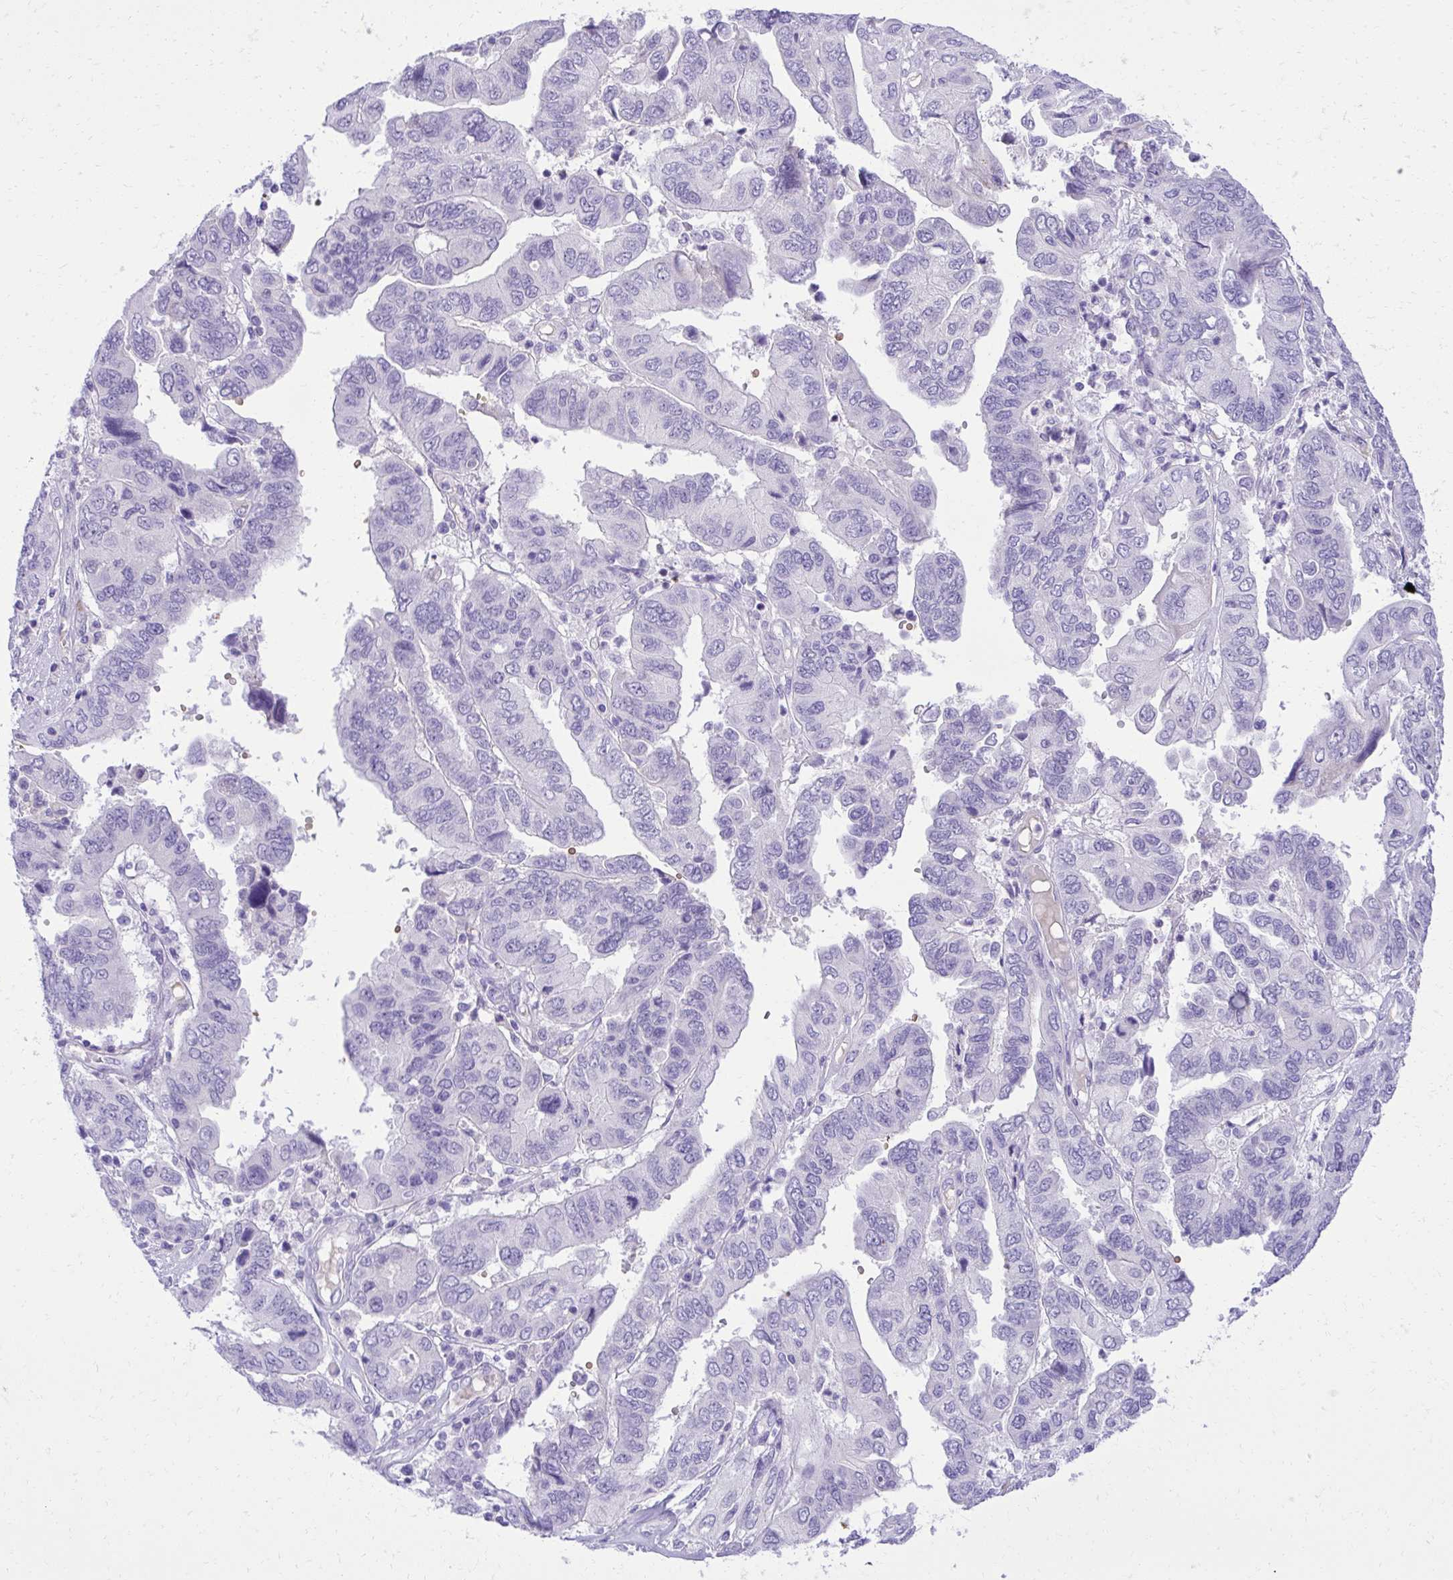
{"staining": {"intensity": "negative", "quantity": "none", "location": "none"}, "tissue": "ovarian cancer", "cell_type": "Tumor cells", "image_type": "cancer", "snomed": [{"axis": "morphology", "description": "Cystadenocarcinoma, serous, NOS"}, {"axis": "topography", "description": "Ovary"}], "caption": "An immunohistochemistry image of ovarian cancer (serous cystadenocarcinoma) is shown. There is no staining in tumor cells of ovarian cancer (serous cystadenocarcinoma).", "gene": "PITPNM3", "patient": {"sex": "female", "age": 79}}